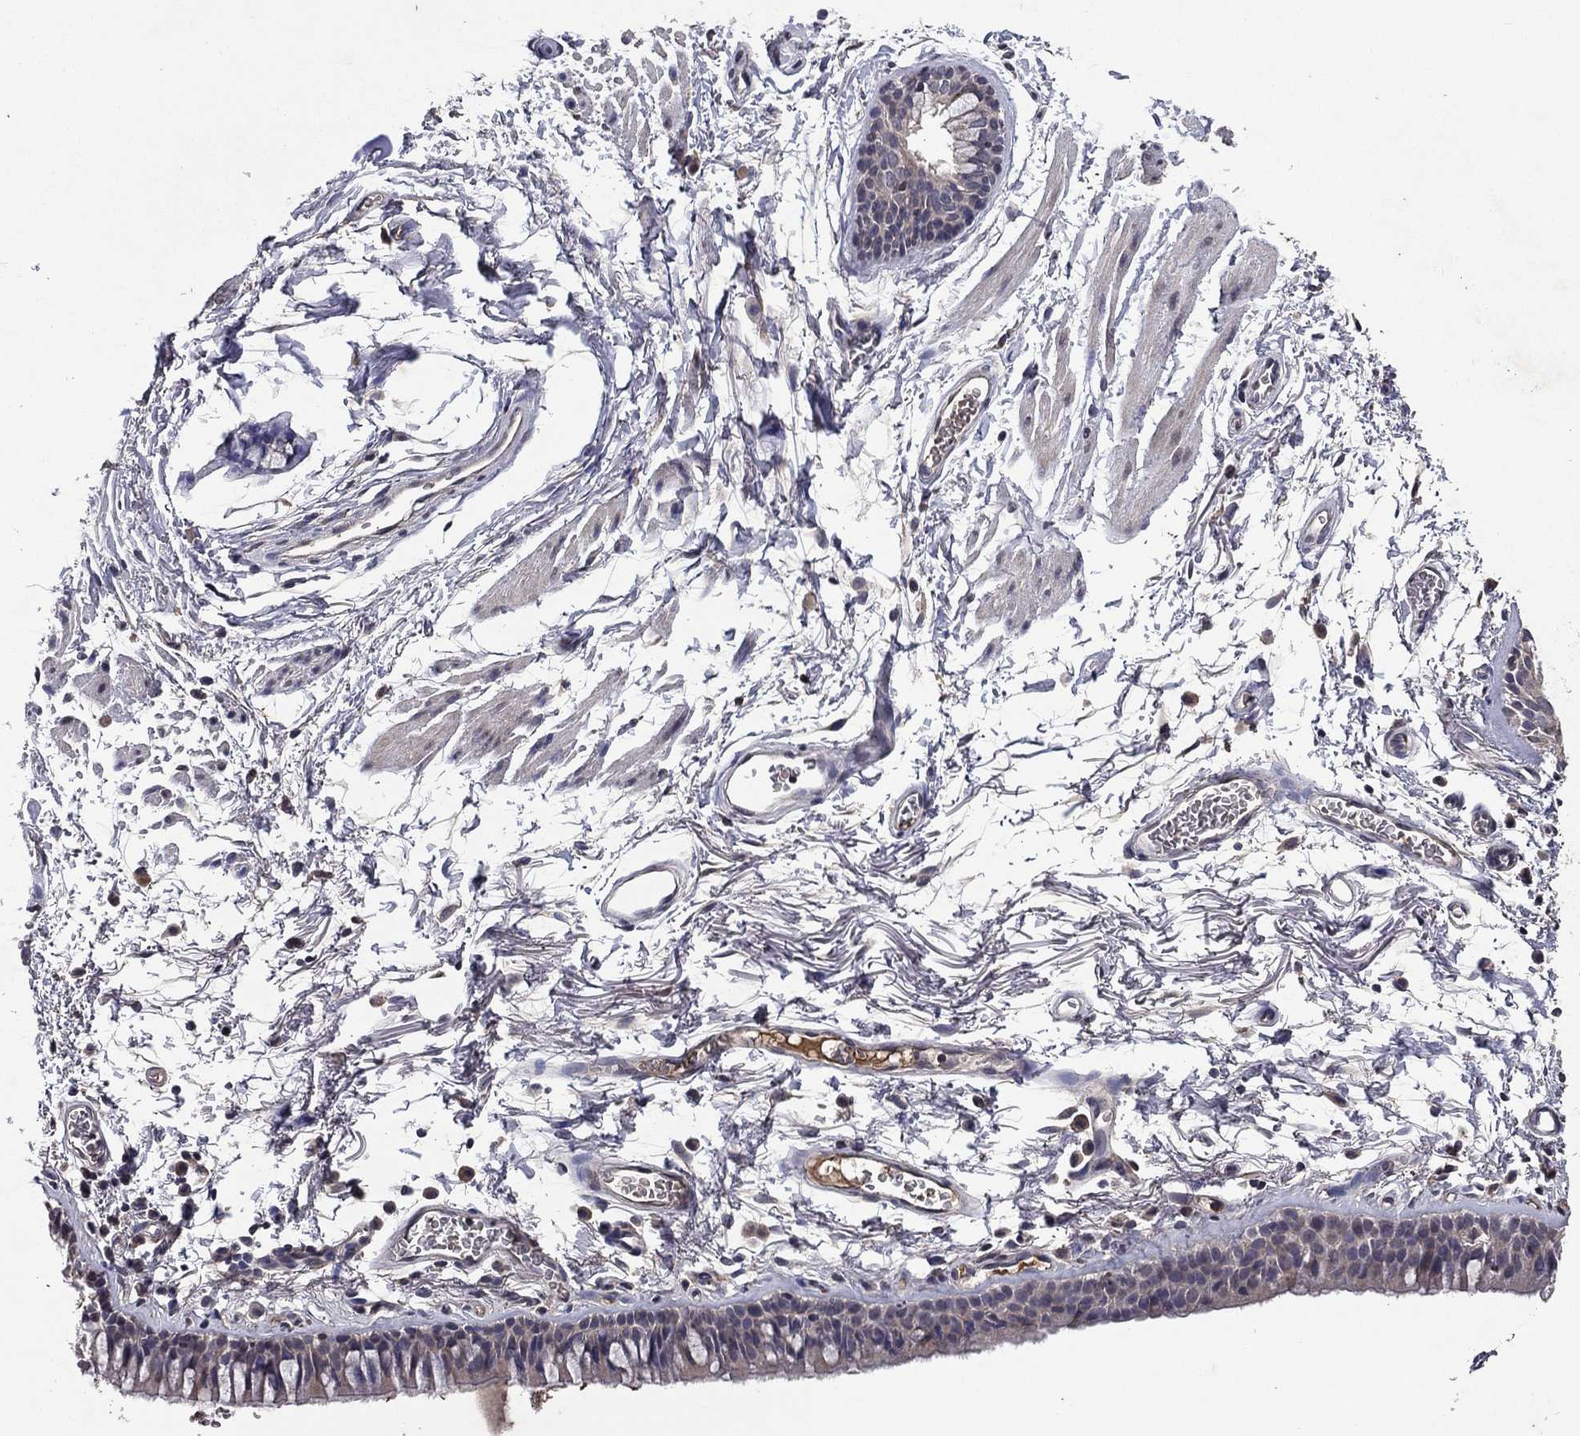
{"staining": {"intensity": "negative", "quantity": "none", "location": "none"}, "tissue": "soft tissue", "cell_type": "Chondrocytes", "image_type": "normal", "snomed": [{"axis": "morphology", "description": "Normal tissue, NOS"}, {"axis": "topography", "description": "Cartilage tissue"}, {"axis": "topography", "description": "Bronchus"}], "caption": "IHC image of unremarkable soft tissue stained for a protein (brown), which displays no expression in chondrocytes.", "gene": "PROS1", "patient": {"sex": "female", "age": 79}}